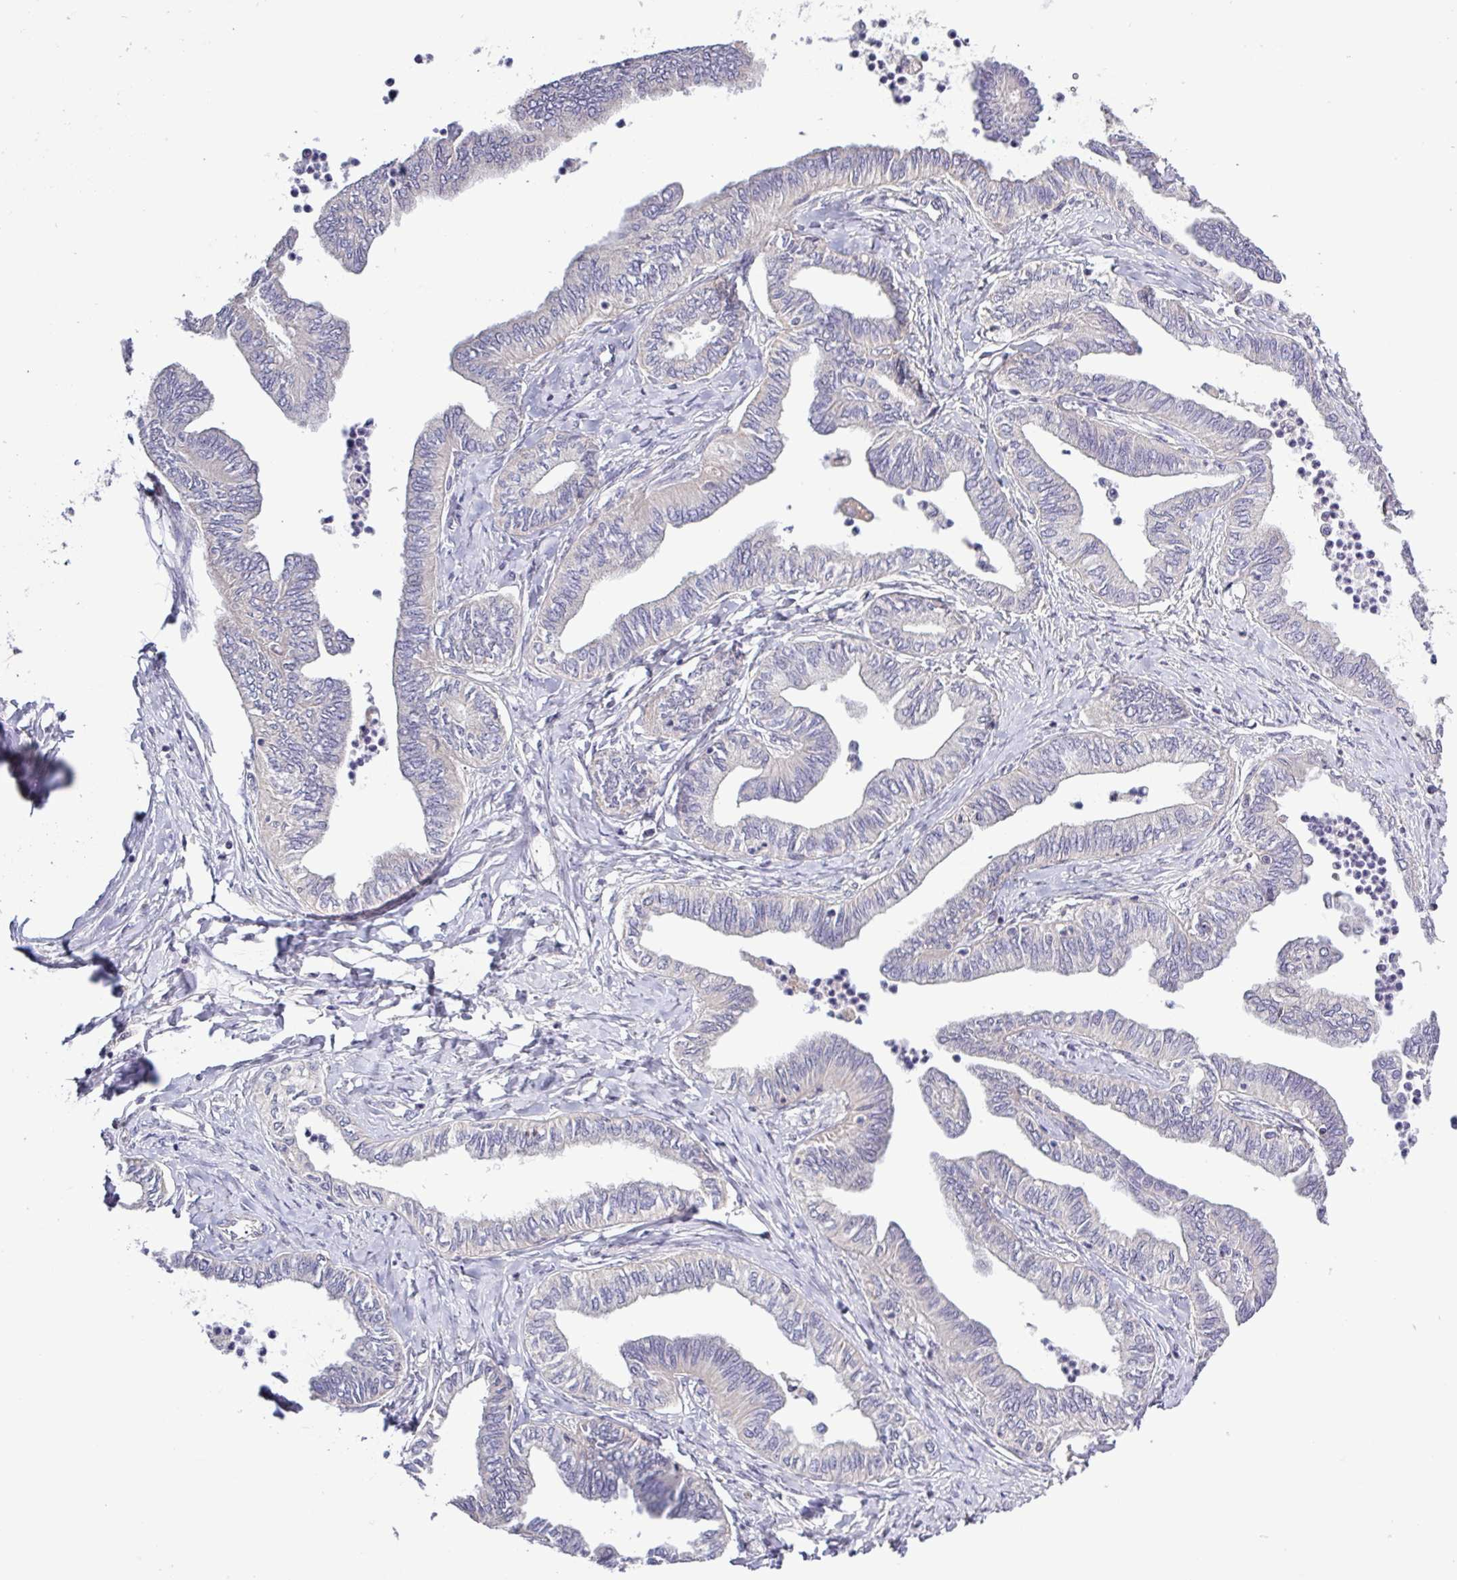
{"staining": {"intensity": "negative", "quantity": "none", "location": "none"}, "tissue": "ovarian cancer", "cell_type": "Tumor cells", "image_type": "cancer", "snomed": [{"axis": "morphology", "description": "Carcinoma, endometroid"}, {"axis": "topography", "description": "Ovary"}], "caption": "Immunohistochemistry (IHC) micrograph of human ovarian endometroid carcinoma stained for a protein (brown), which exhibits no staining in tumor cells.", "gene": "SFTPB", "patient": {"sex": "female", "age": 70}}